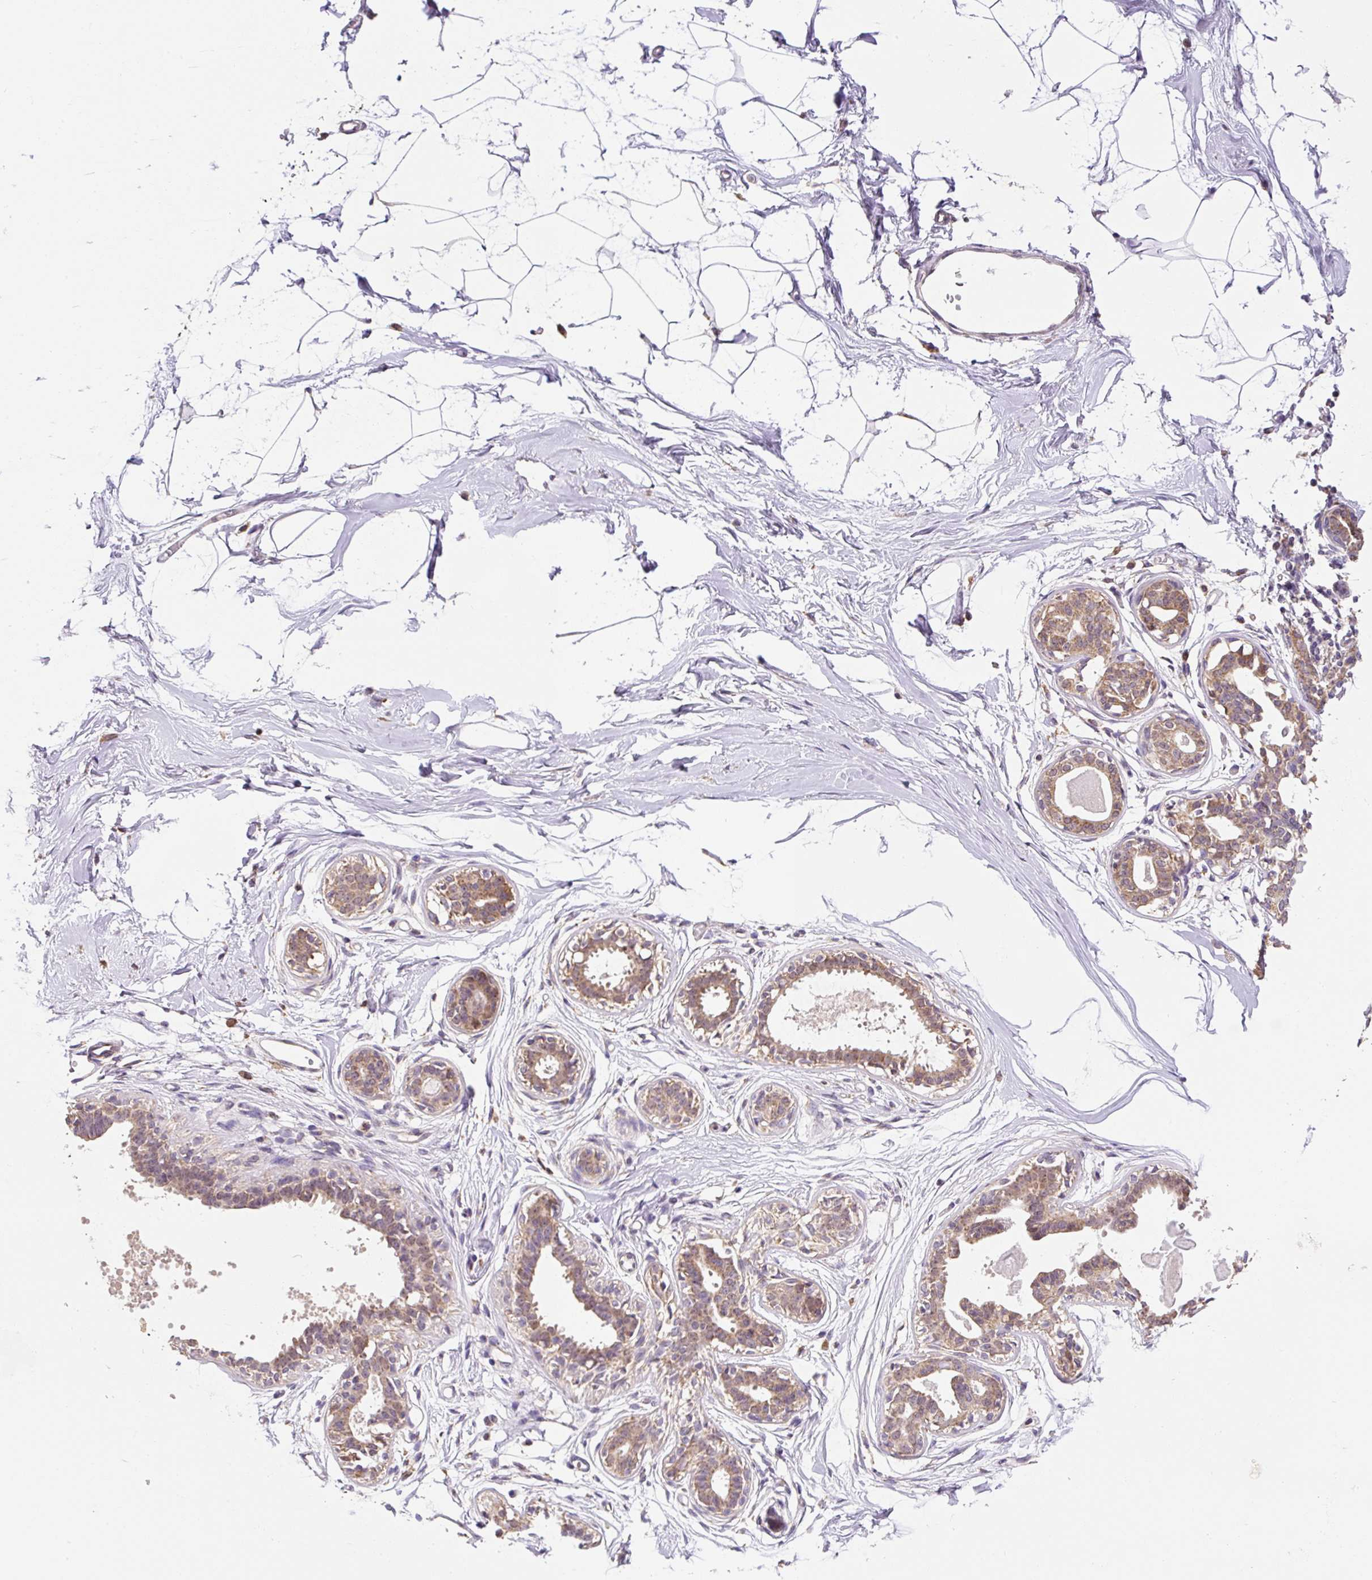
{"staining": {"intensity": "negative", "quantity": "none", "location": "none"}, "tissue": "breast", "cell_type": "Adipocytes", "image_type": "normal", "snomed": [{"axis": "morphology", "description": "Normal tissue, NOS"}, {"axis": "topography", "description": "Breast"}], "caption": "High power microscopy image of an immunohistochemistry (IHC) micrograph of normal breast, revealing no significant expression in adipocytes. Brightfield microscopy of immunohistochemistry stained with DAB (3,3'-diaminobenzidine) (brown) and hematoxylin (blue), captured at high magnification.", "gene": "MFSD9", "patient": {"sex": "female", "age": 45}}